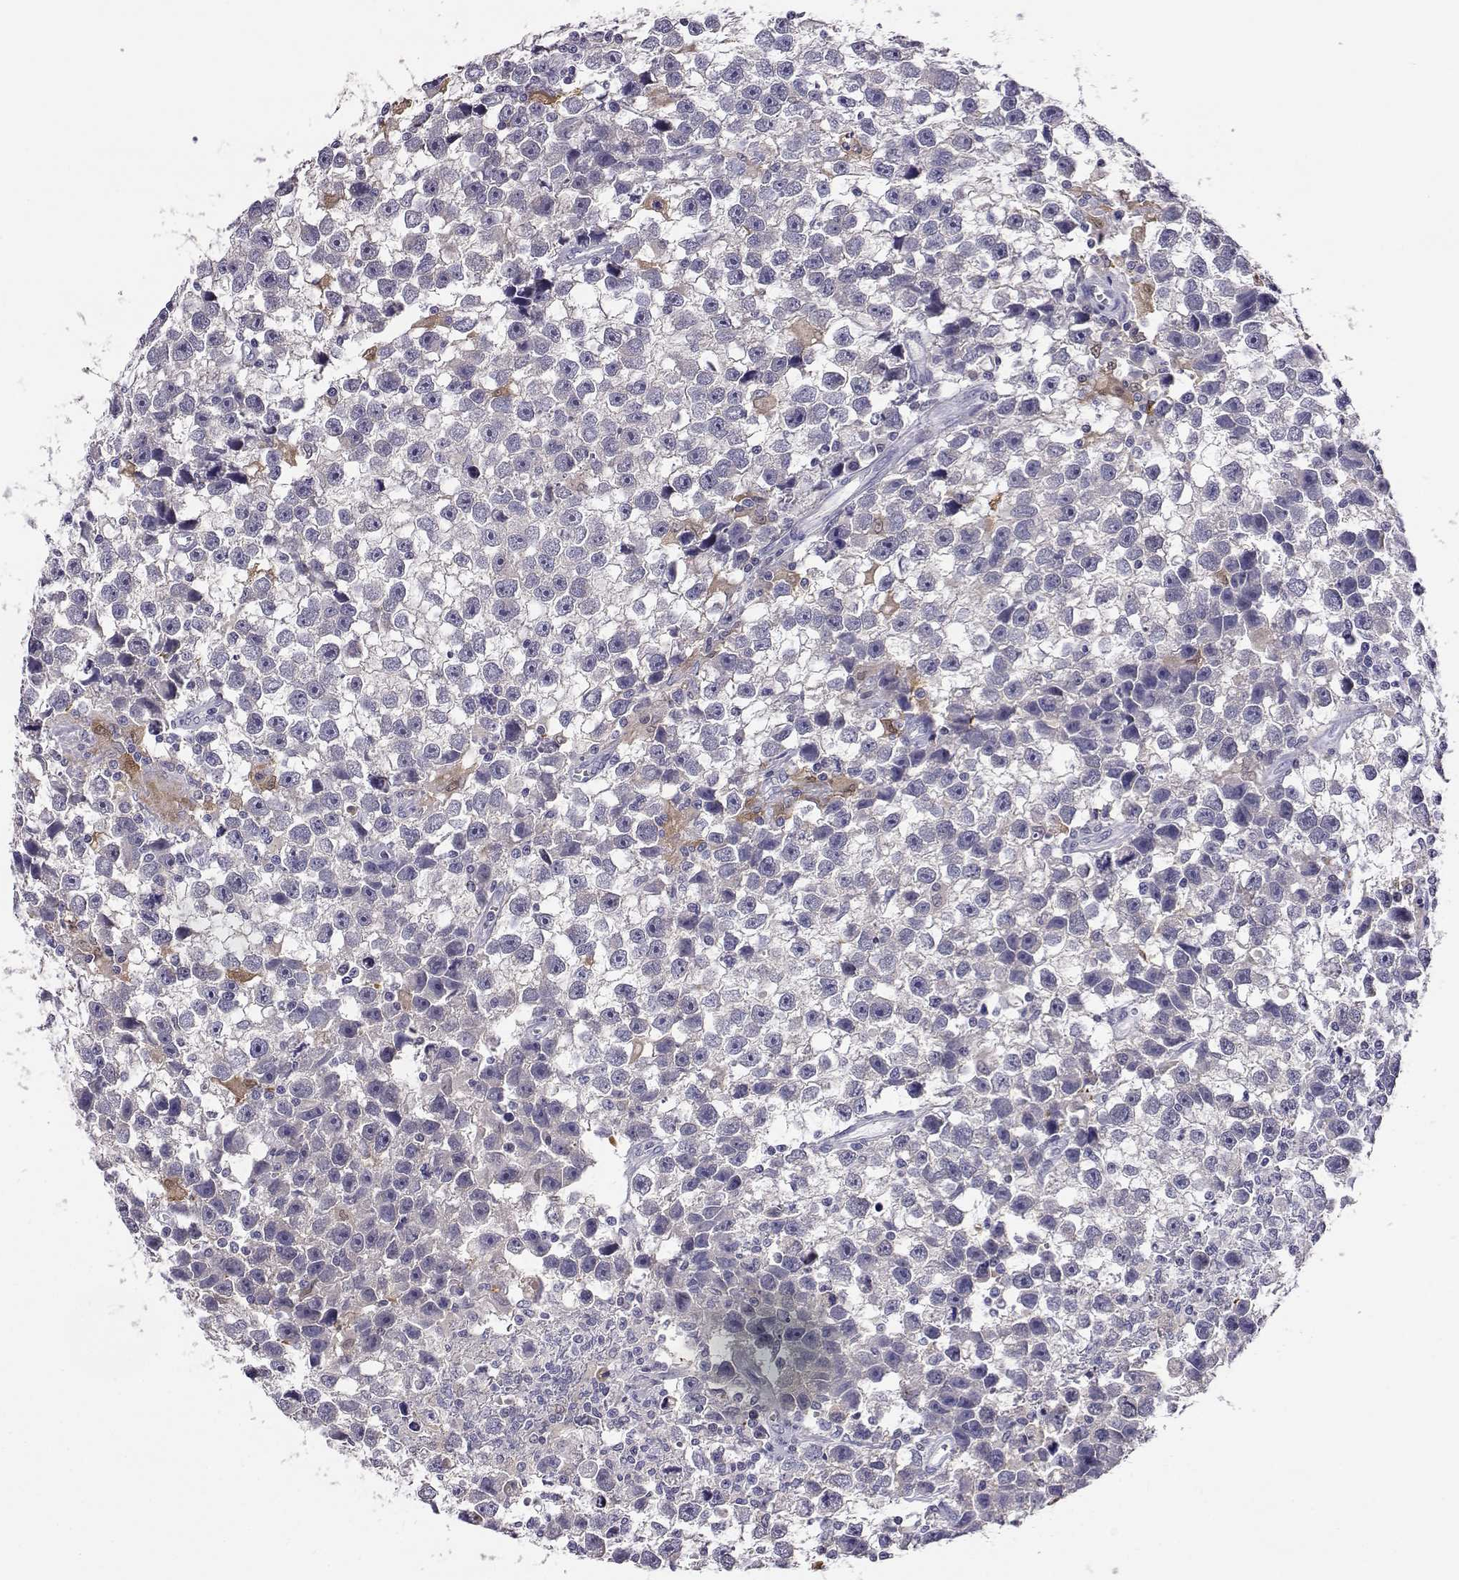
{"staining": {"intensity": "negative", "quantity": "none", "location": "none"}, "tissue": "testis cancer", "cell_type": "Tumor cells", "image_type": "cancer", "snomed": [{"axis": "morphology", "description": "Seminoma, NOS"}, {"axis": "topography", "description": "Testis"}], "caption": "Immunohistochemical staining of human seminoma (testis) demonstrates no significant expression in tumor cells. (DAB (3,3'-diaminobenzidine) IHC visualized using brightfield microscopy, high magnification).", "gene": "AKR1B1", "patient": {"sex": "male", "age": 43}}